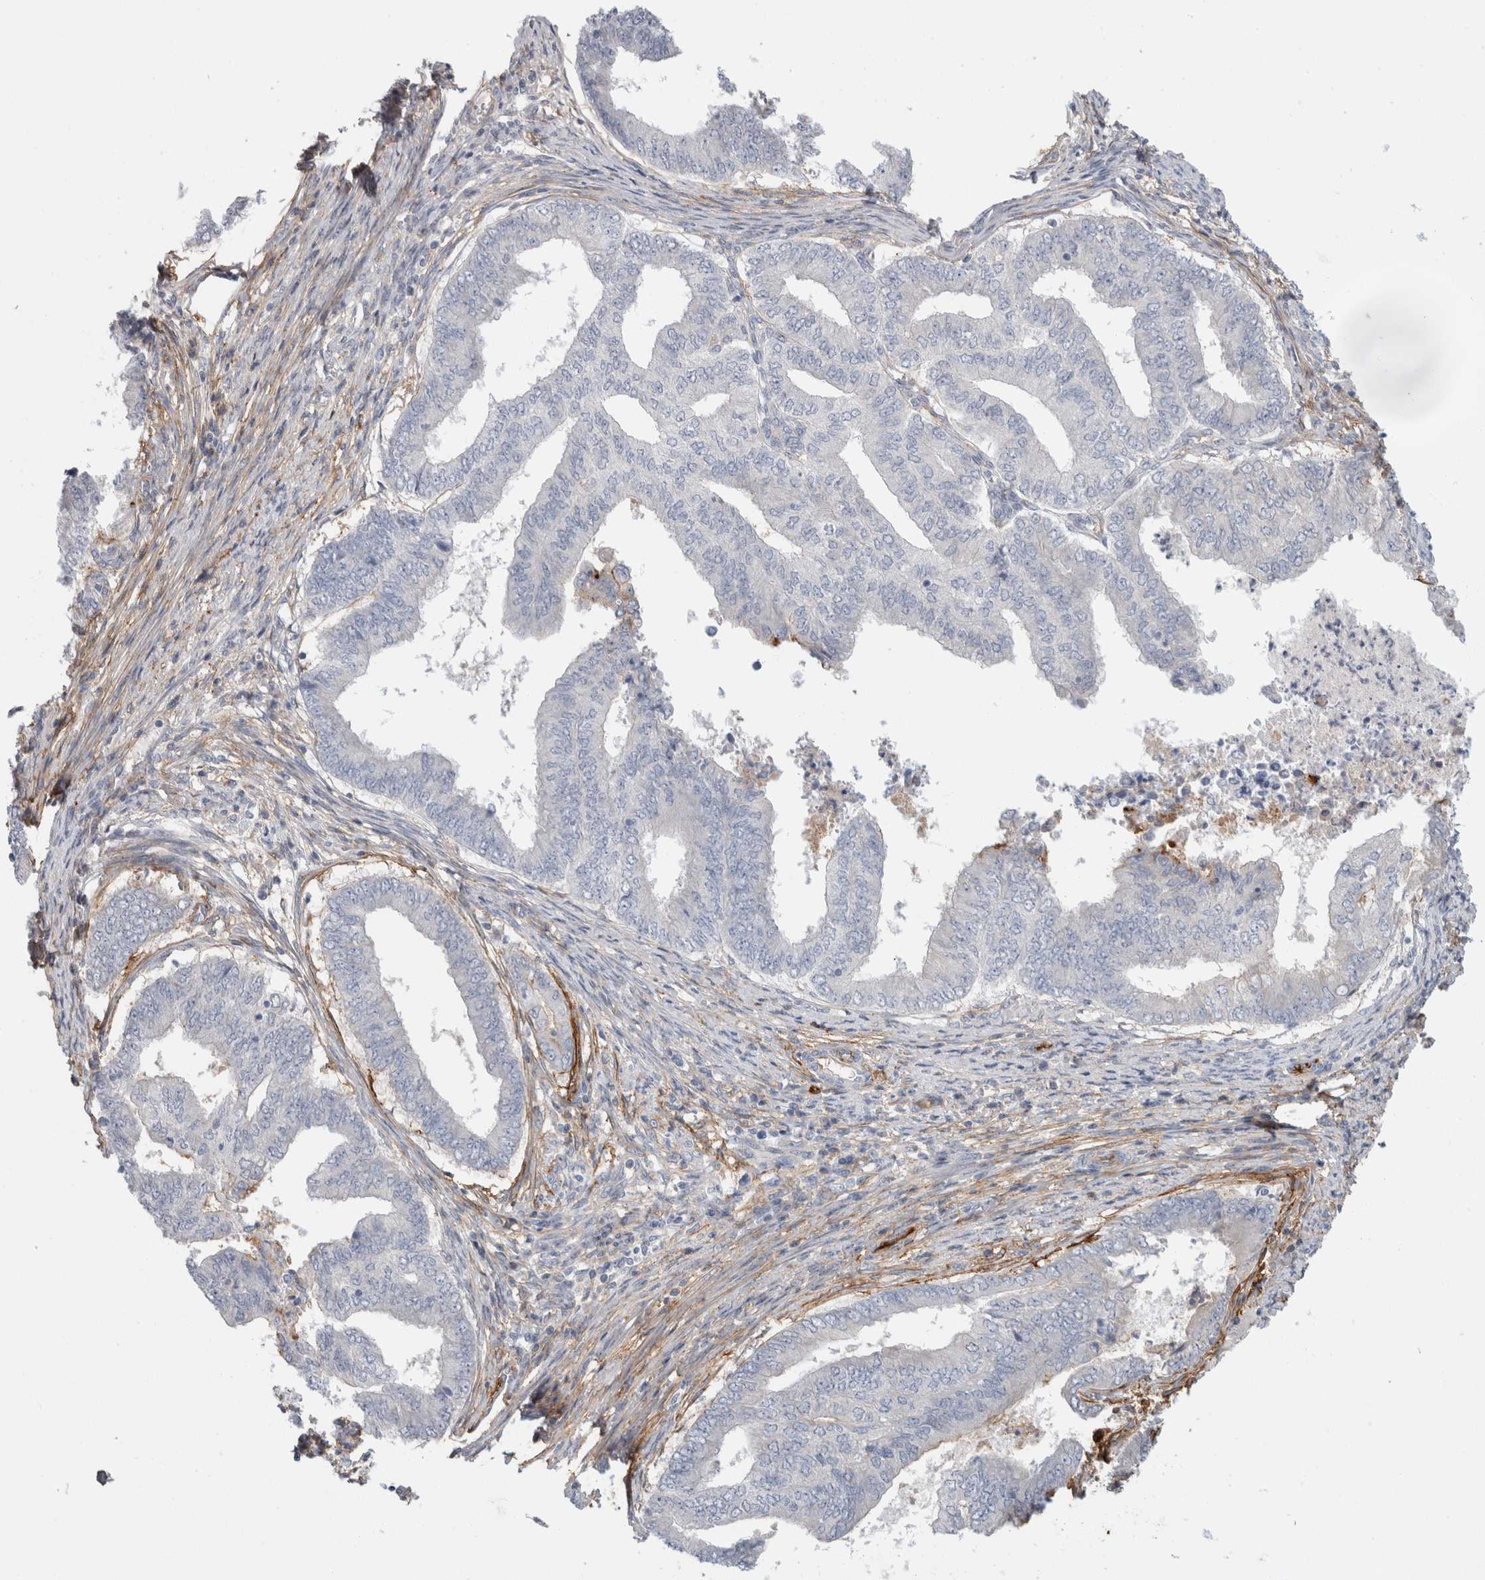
{"staining": {"intensity": "negative", "quantity": "none", "location": "none"}, "tissue": "endometrial cancer", "cell_type": "Tumor cells", "image_type": "cancer", "snomed": [{"axis": "morphology", "description": "Polyp, NOS"}, {"axis": "morphology", "description": "Adenocarcinoma, NOS"}, {"axis": "morphology", "description": "Adenoma, NOS"}, {"axis": "topography", "description": "Endometrium"}], "caption": "Protein analysis of endometrial cancer (adenocarcinoma) reveals no significant positivity in tumor cells.", "gene": "CD55", "patient": {"sex": "female", "age": 79}}